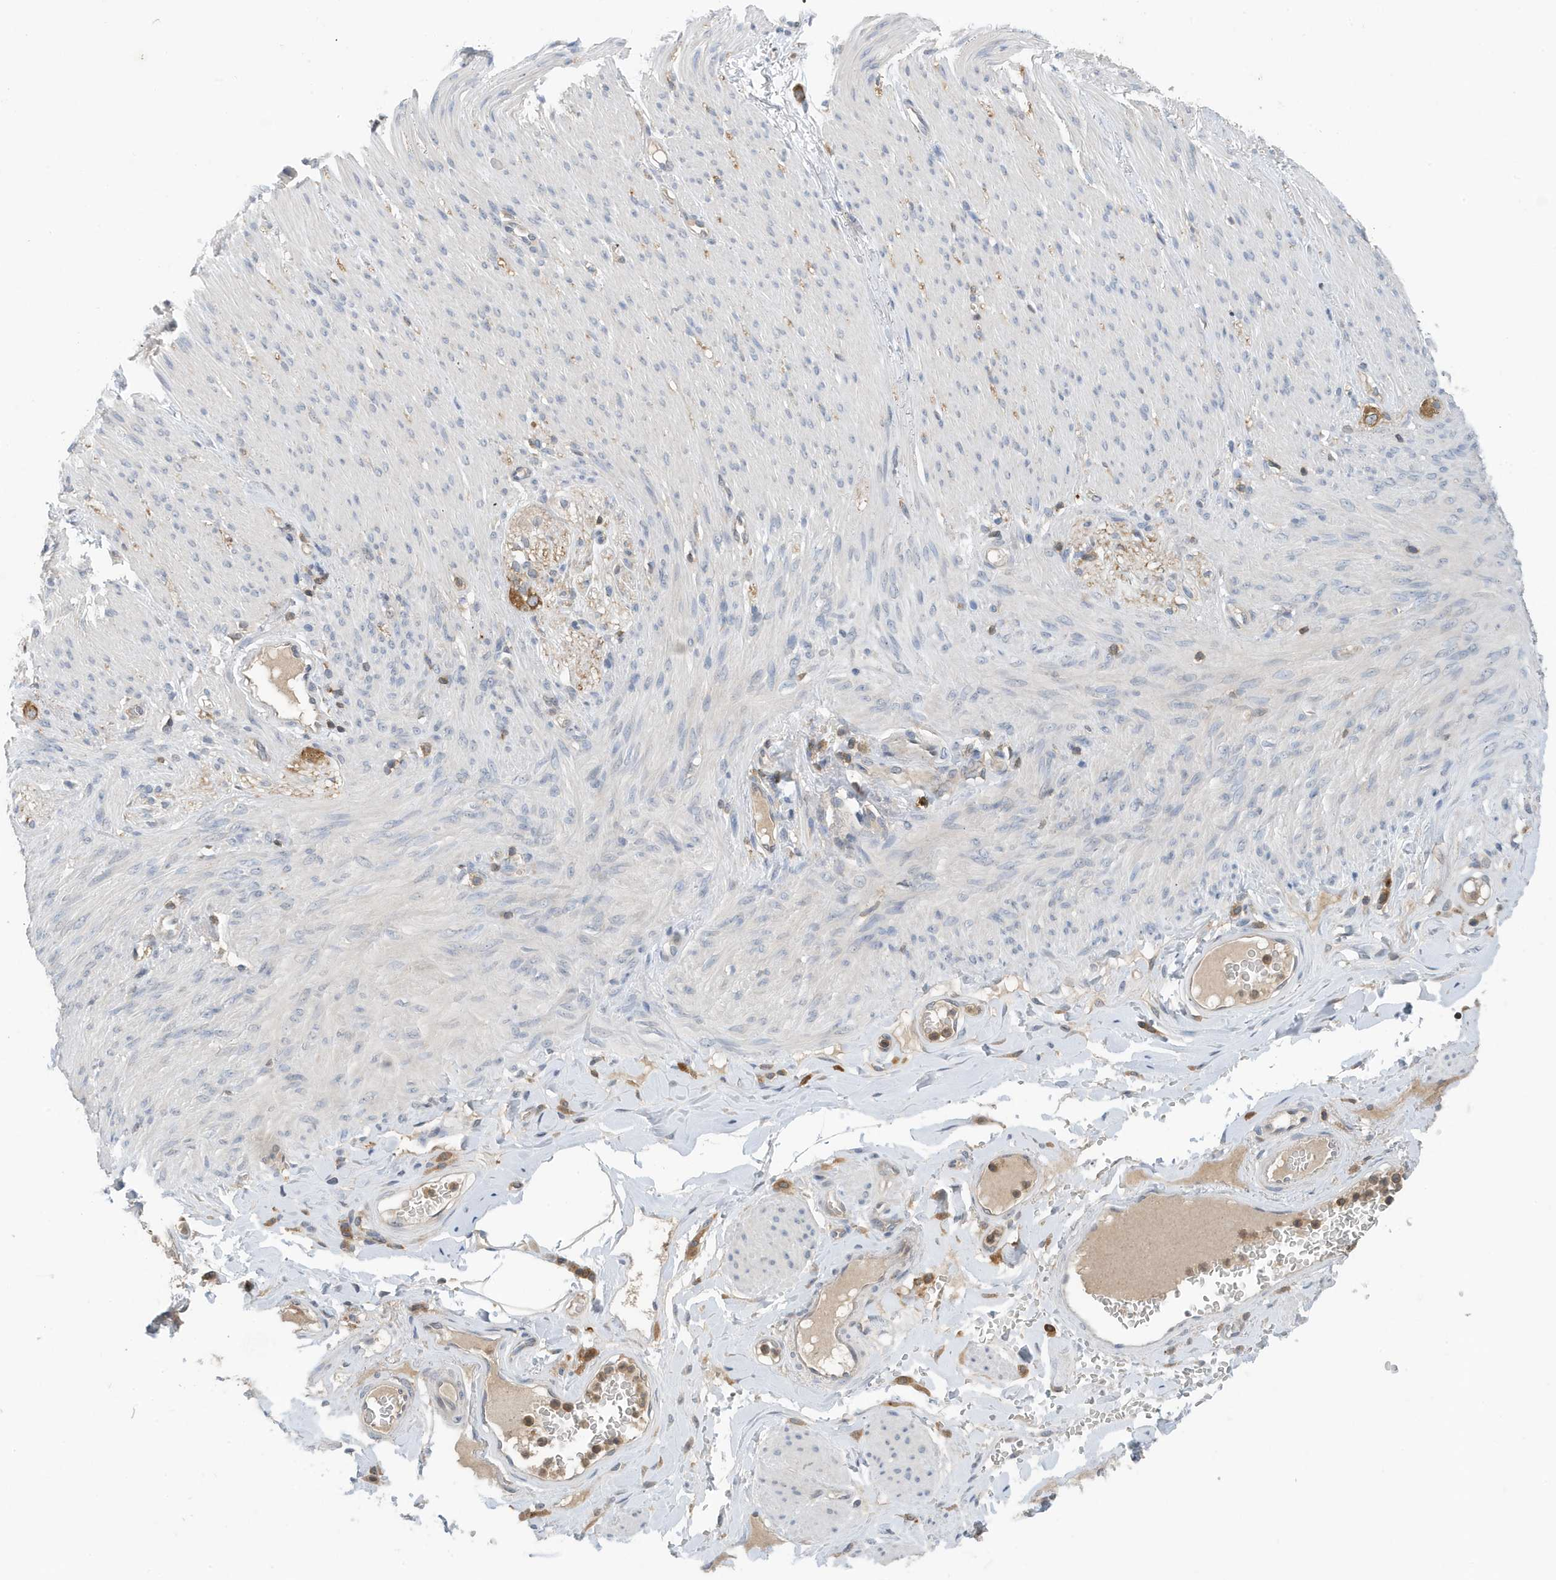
{"staining": {"intensity": "negative", "quantity": "none", "location": "none"}, "tissue": "adipose tissue", "cell_type": "Adipocytes", "image_type": "normal", "snomed": [{"axis": "morphology", "description": "Normal tissue, NOS"}, {"axis": "topography", "description": "Colon"}, {"axis": "topography", "description": "Peripheral nerve tissue"}], "caption": "Micrograph shows no protein positivity in adipocytes of unremarkable adipose tissue.", "gene": "NSUN3", "patient": {"sex": "female", "age": 61}}